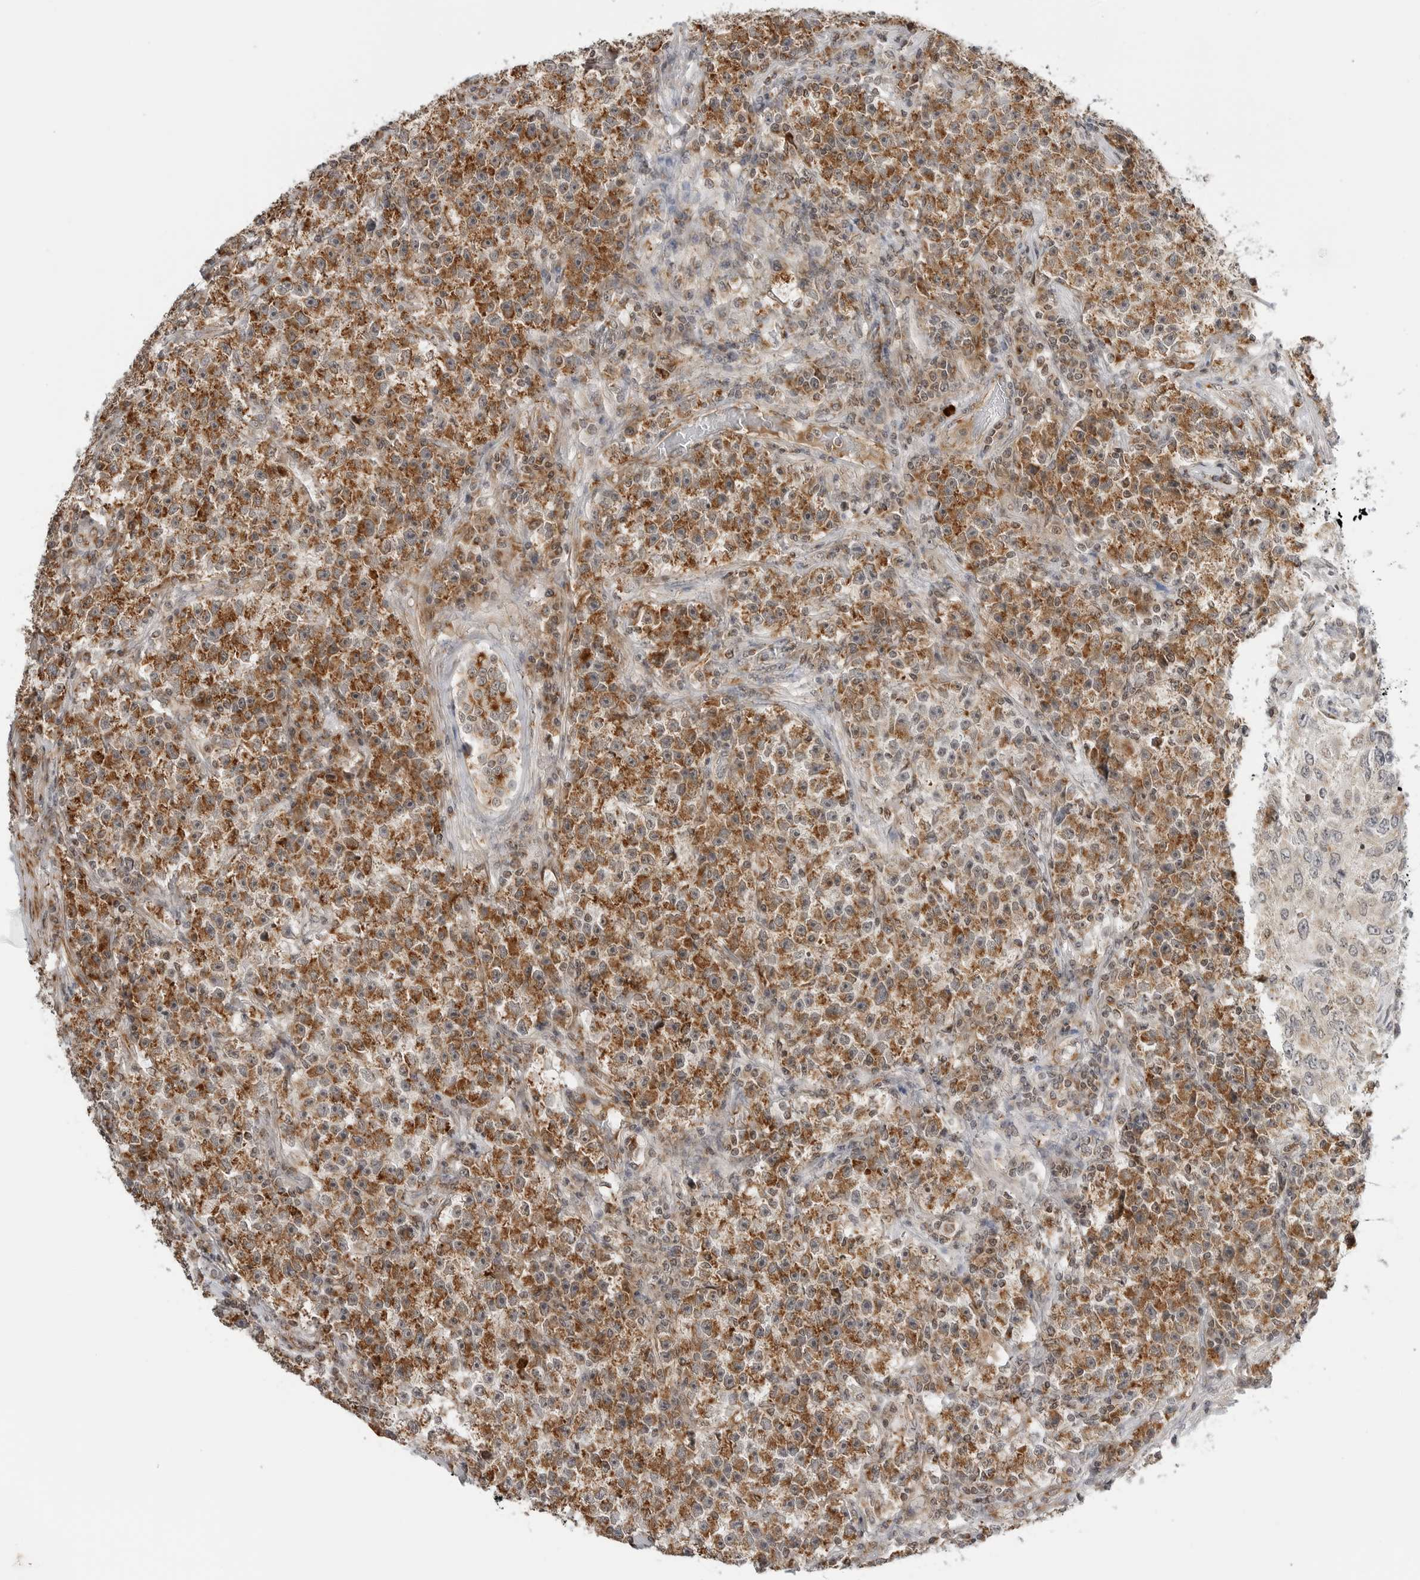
{"staining": {"intensity": "moderate", "quantity": ">75%", "location": "cytoplasmic/membranous"}, "tissue": "testis cancer", "cell_type": "Tumor cells", "image_type": "cancer", "snomed": [{"axis": "morphology", "description": "Seminoma, NOS"}, {"axis": "topography", "description": "Testis"}], "caption": "A micrograph of testis cancer stained for a protein exhibits moderate cytoplasmic/membranous brown staining in tumor cells.", "gene": "PEX2", "patient": {"sex": "male", "age": 22}}